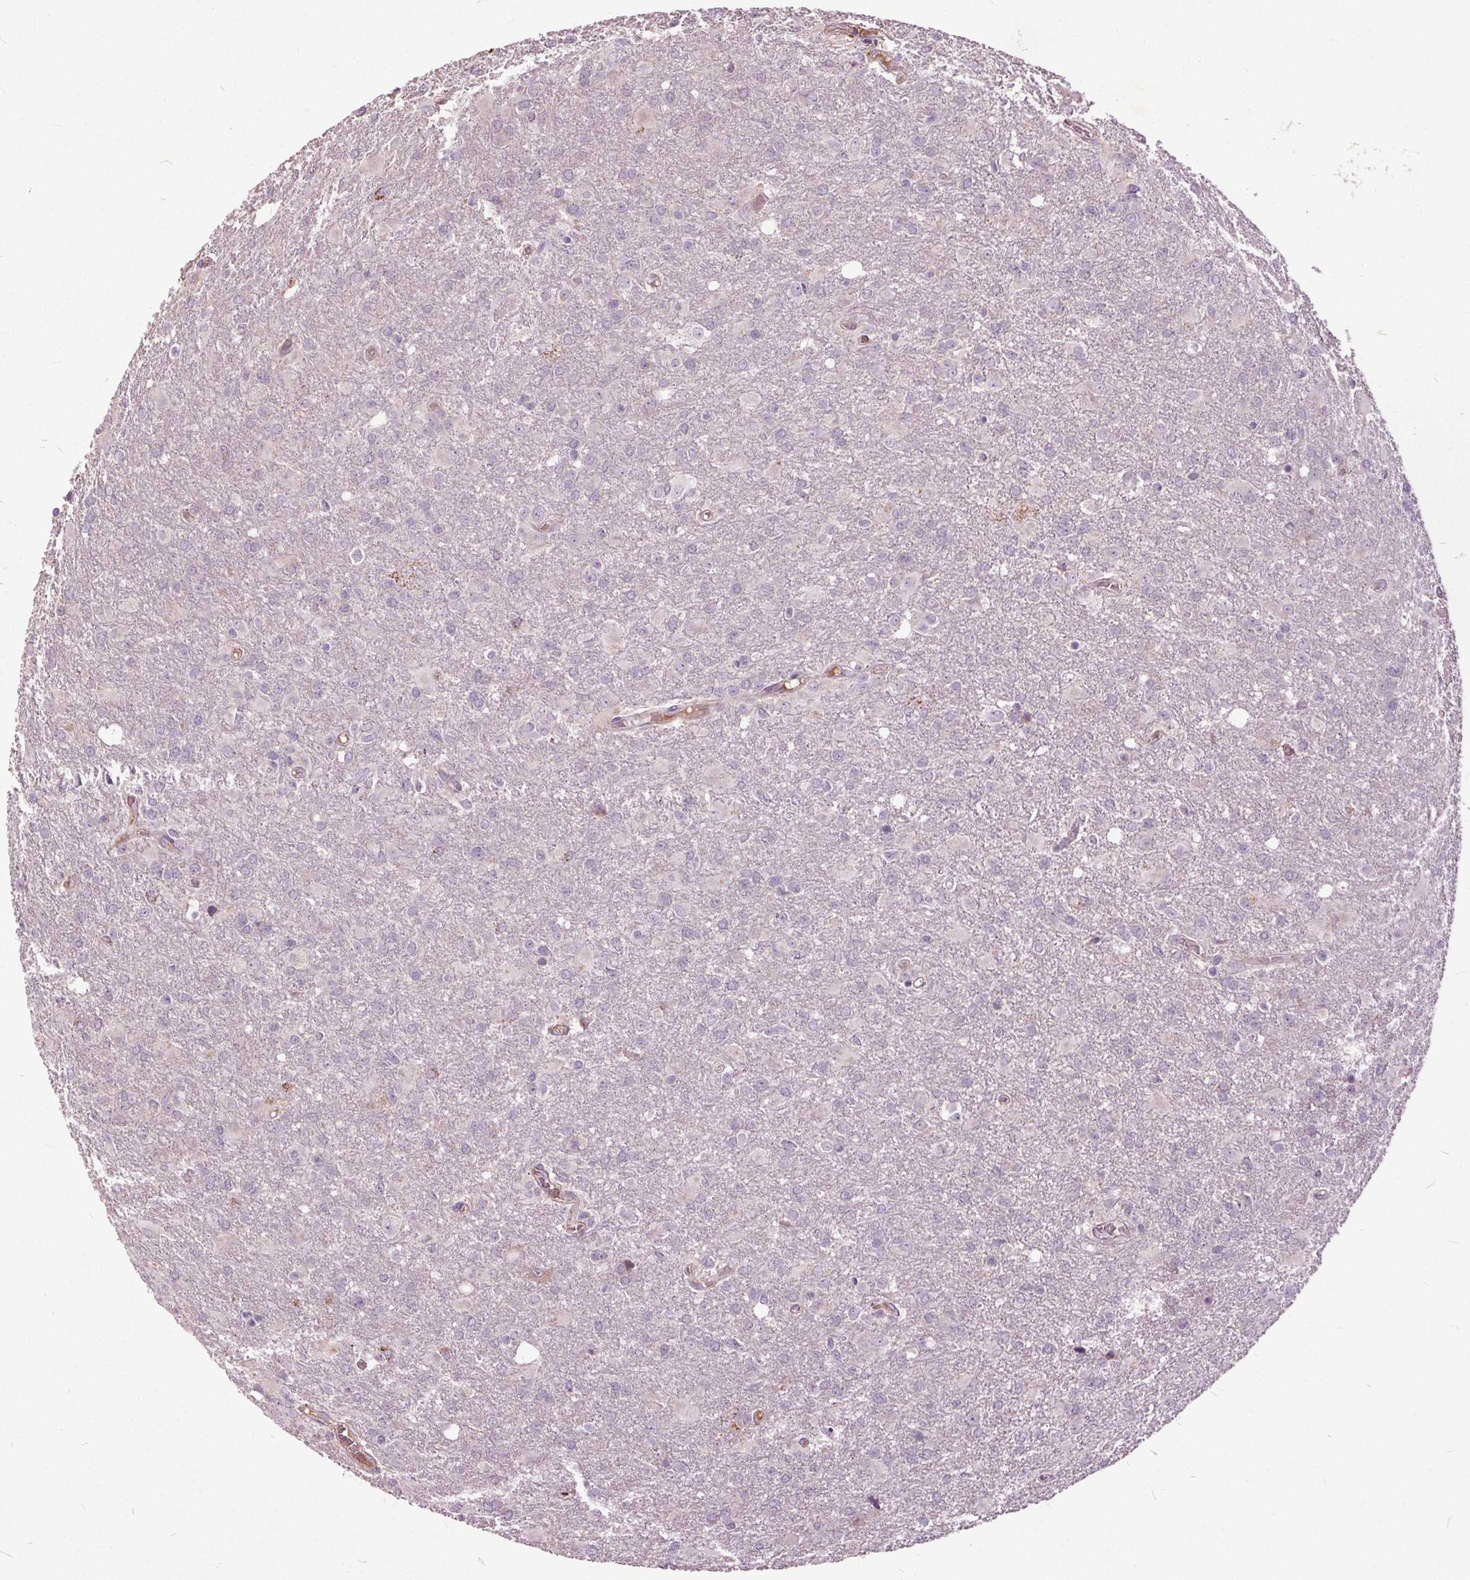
{"staining": {"intensity": "negative", "quantity": "none", "location": "none"}, "tissue": "glioma", "cell_type": "Tumor cells", "image_type": "cancer", "snomed": [{"axis": "morphology", "description": "Glioma, malignant, High grade"}, {"axis": "topography", "description": "Brain"}], "caption": "Tumor cells are negative for protein expression in human glioma.", "gene": "PDGFD", "patient": {"sex": "male", "age": 68}}